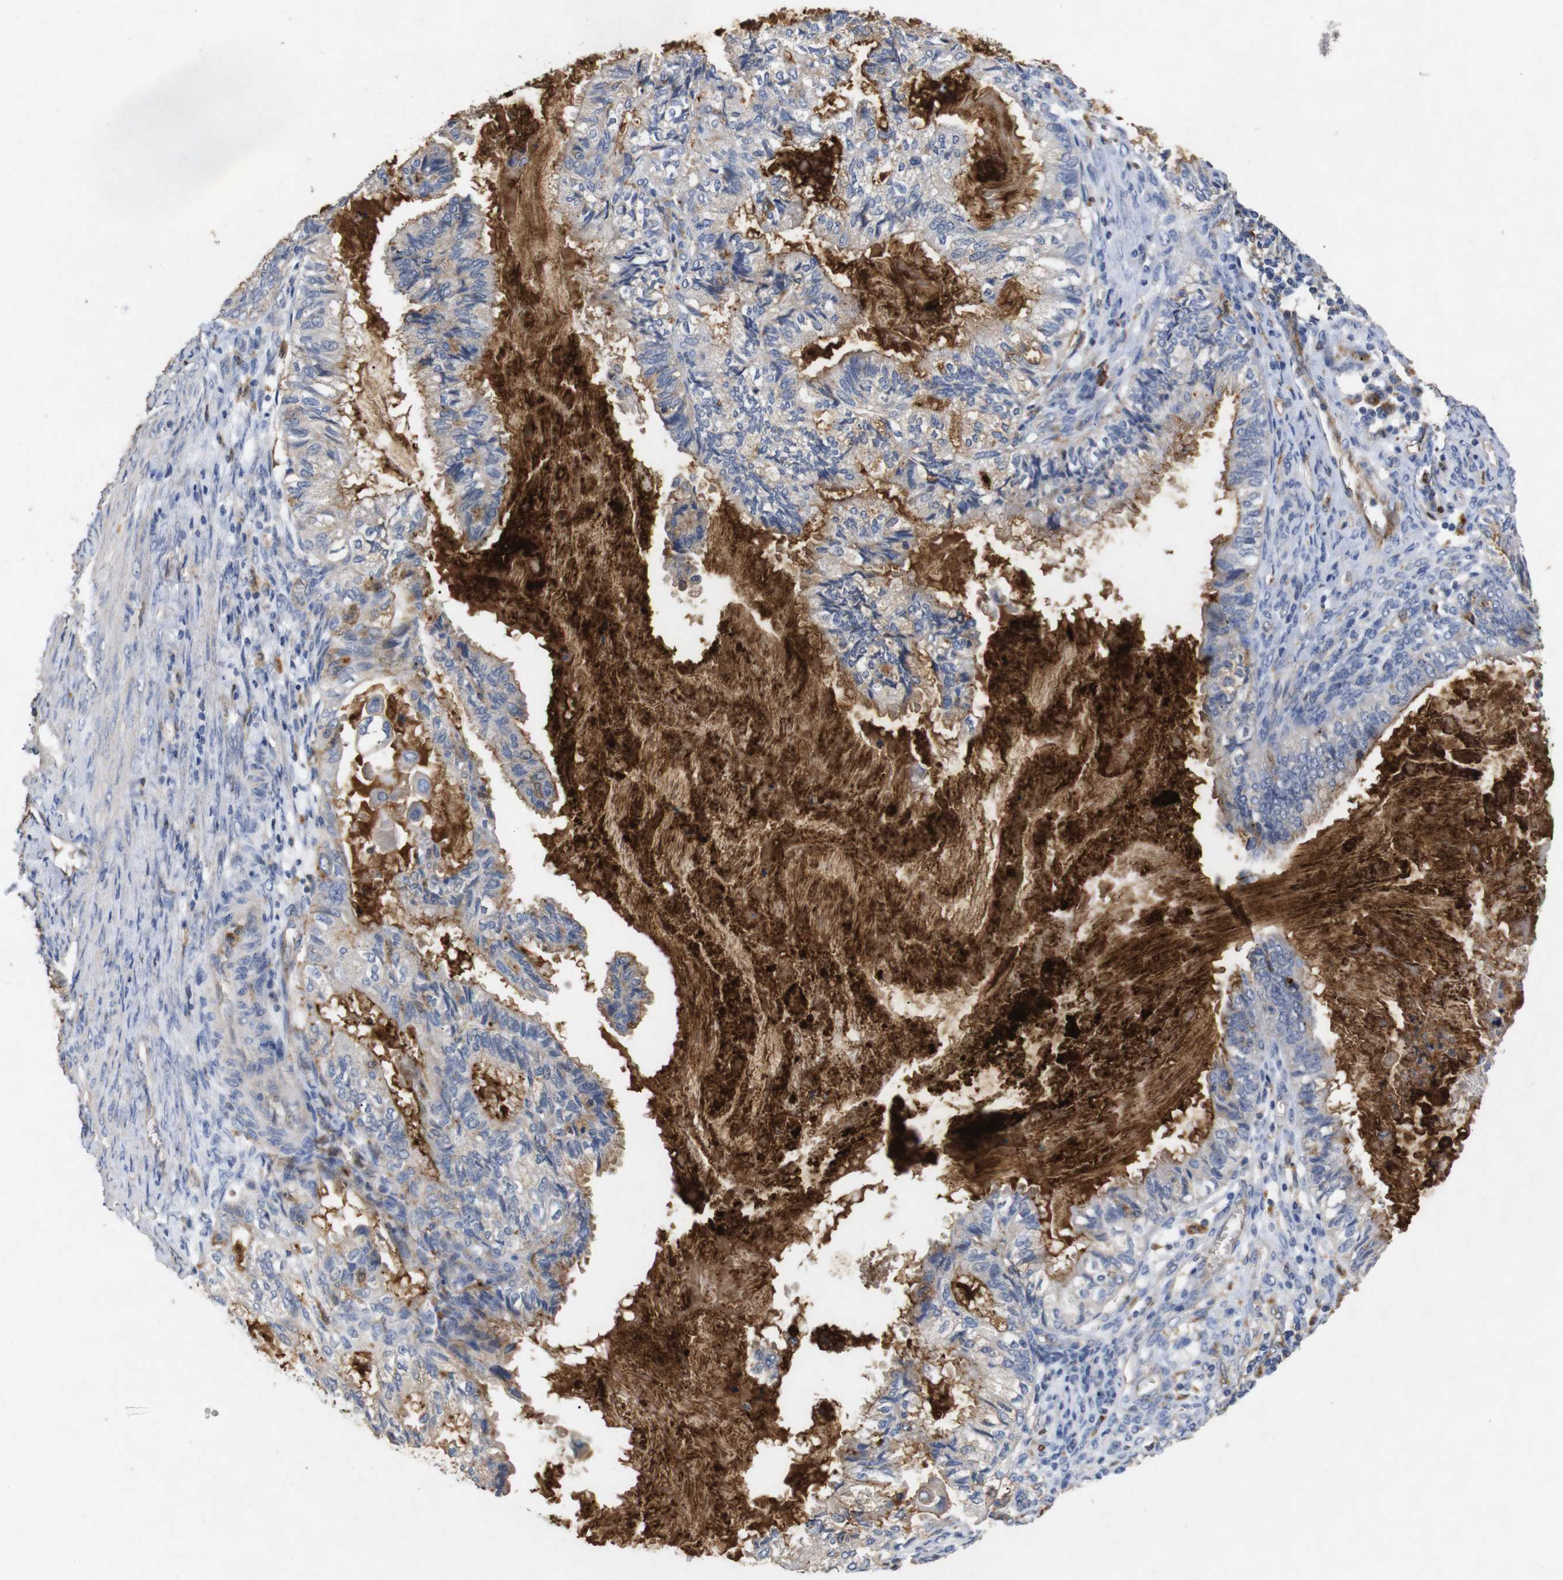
{"staining": {"intensity": "moderate", "quantity": "<25%", "location": "cytoplasmic/membranous"}, "tissue": "cervical cancer", "cell_type": "Tumor cells", "image_type": "cancer", "snomed": [{"axis": "morphology", "description": "Normal tissue, NOS"}, {"axis": "morphology", "description": "Adenocarcinoma, NOS"}, {"axis": "topography", "description": "Cervix"}, {"axis": "topography", "description": "Endometrium"}], "caption": "Cervical cancer (adenocarcinoma) was stained to show a protein in brown. There is low levels of moderate cytoplasmic/membranous staining in about <25% of tumor cells.", "gene": "SDCBP", "patient": {"sex": "female", "age": 86}}